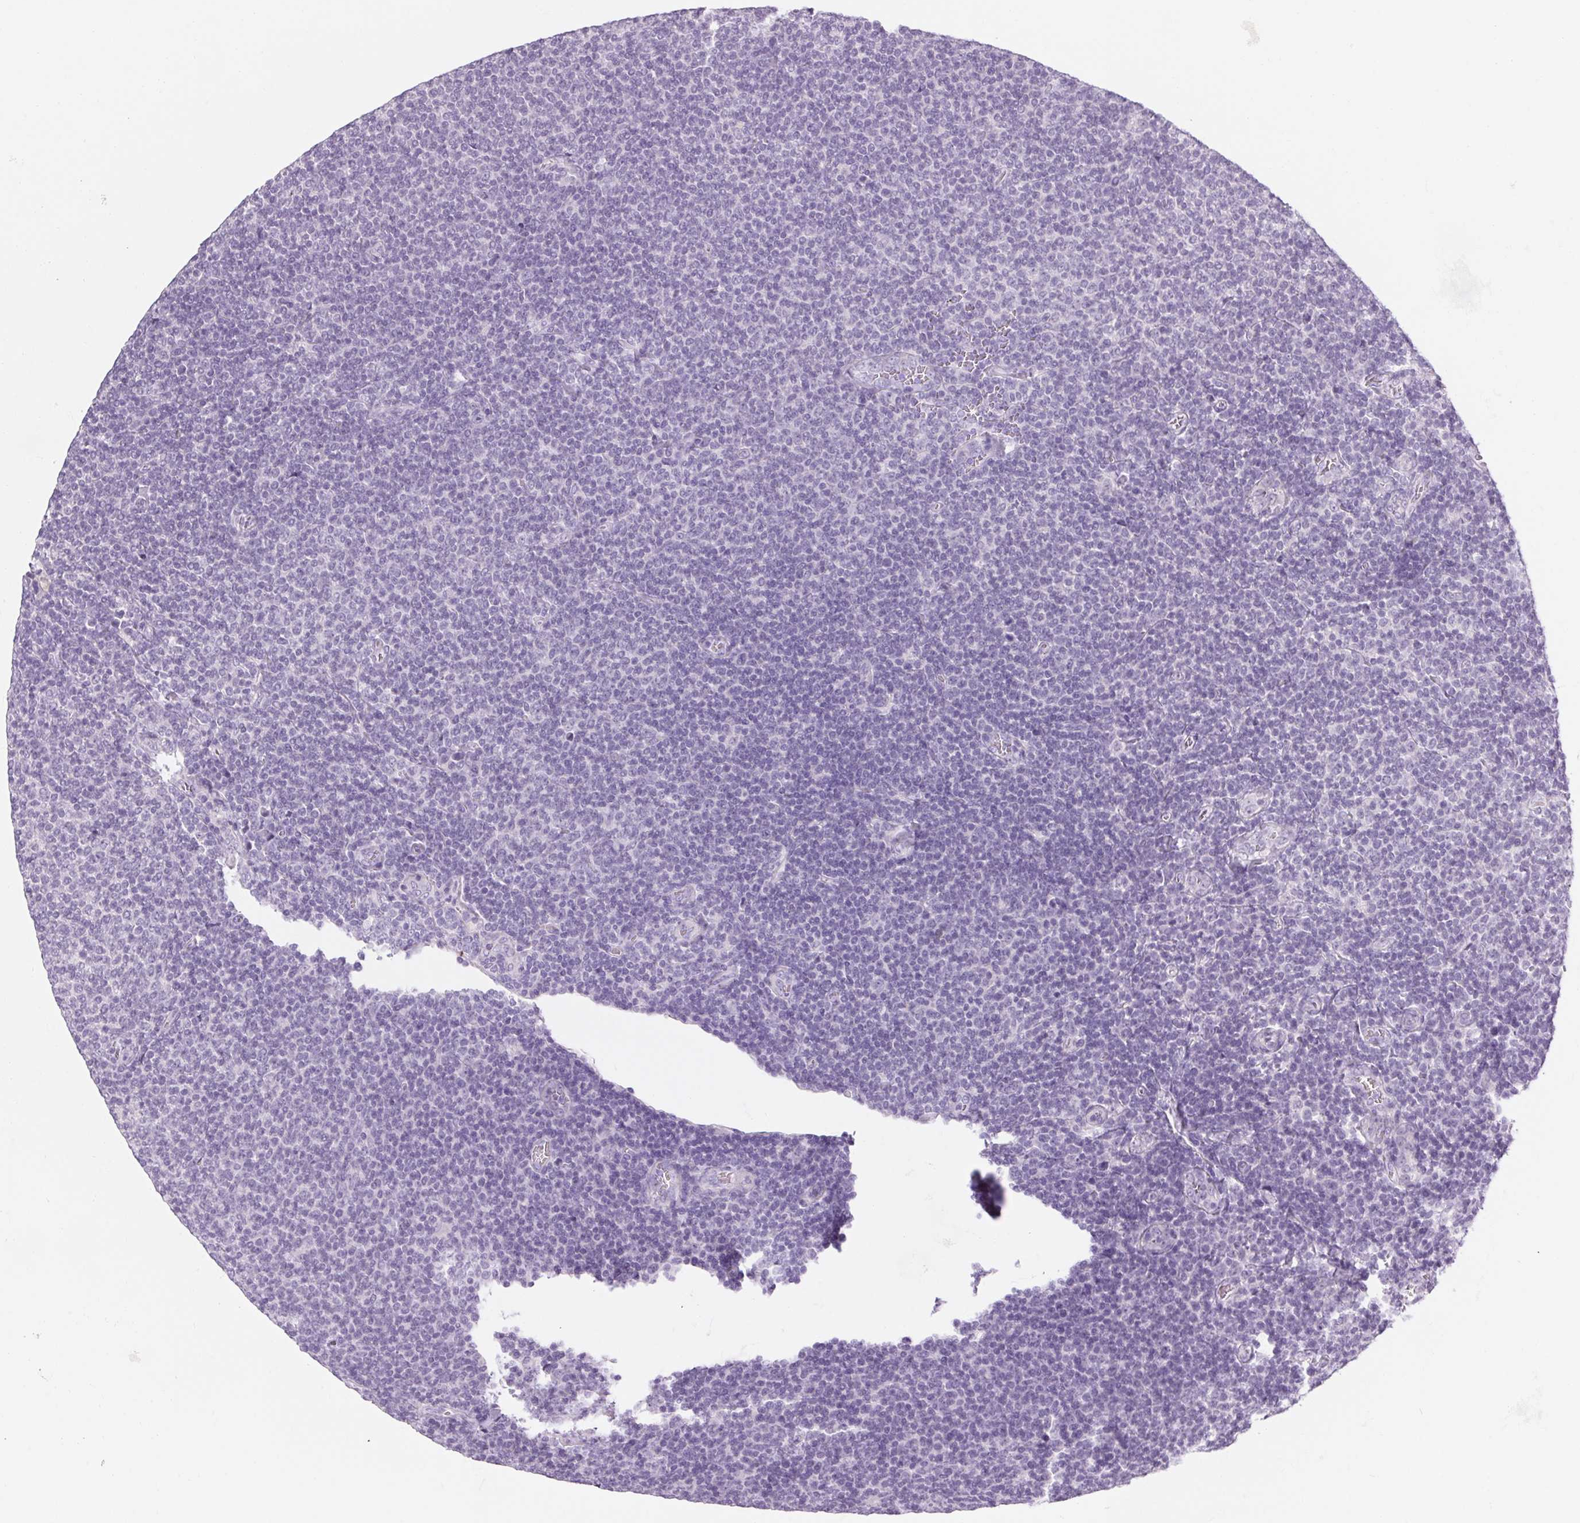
{"staining": {"intensity": "negative", "quantity": "none", "location": "none"}, "tissue": "lymphoma", "cell_type": "Tumor cells", "image_type": "cancer", "snomed": [{"axis": "morphology", "description": "Malignant lymphoma, non-Hodgkin's type, Low grade"}, {"axis": "topography", "description": "Lymph node"}], "caption": "This is an immunohistochemistry (IHC) photomicrograph of low-grade malignant lymphoma, non-Hodgkin's type. There is no positivity in tumor cells.", "gene": "RPTN", "patient": {"sex": "male", "age": 52}}